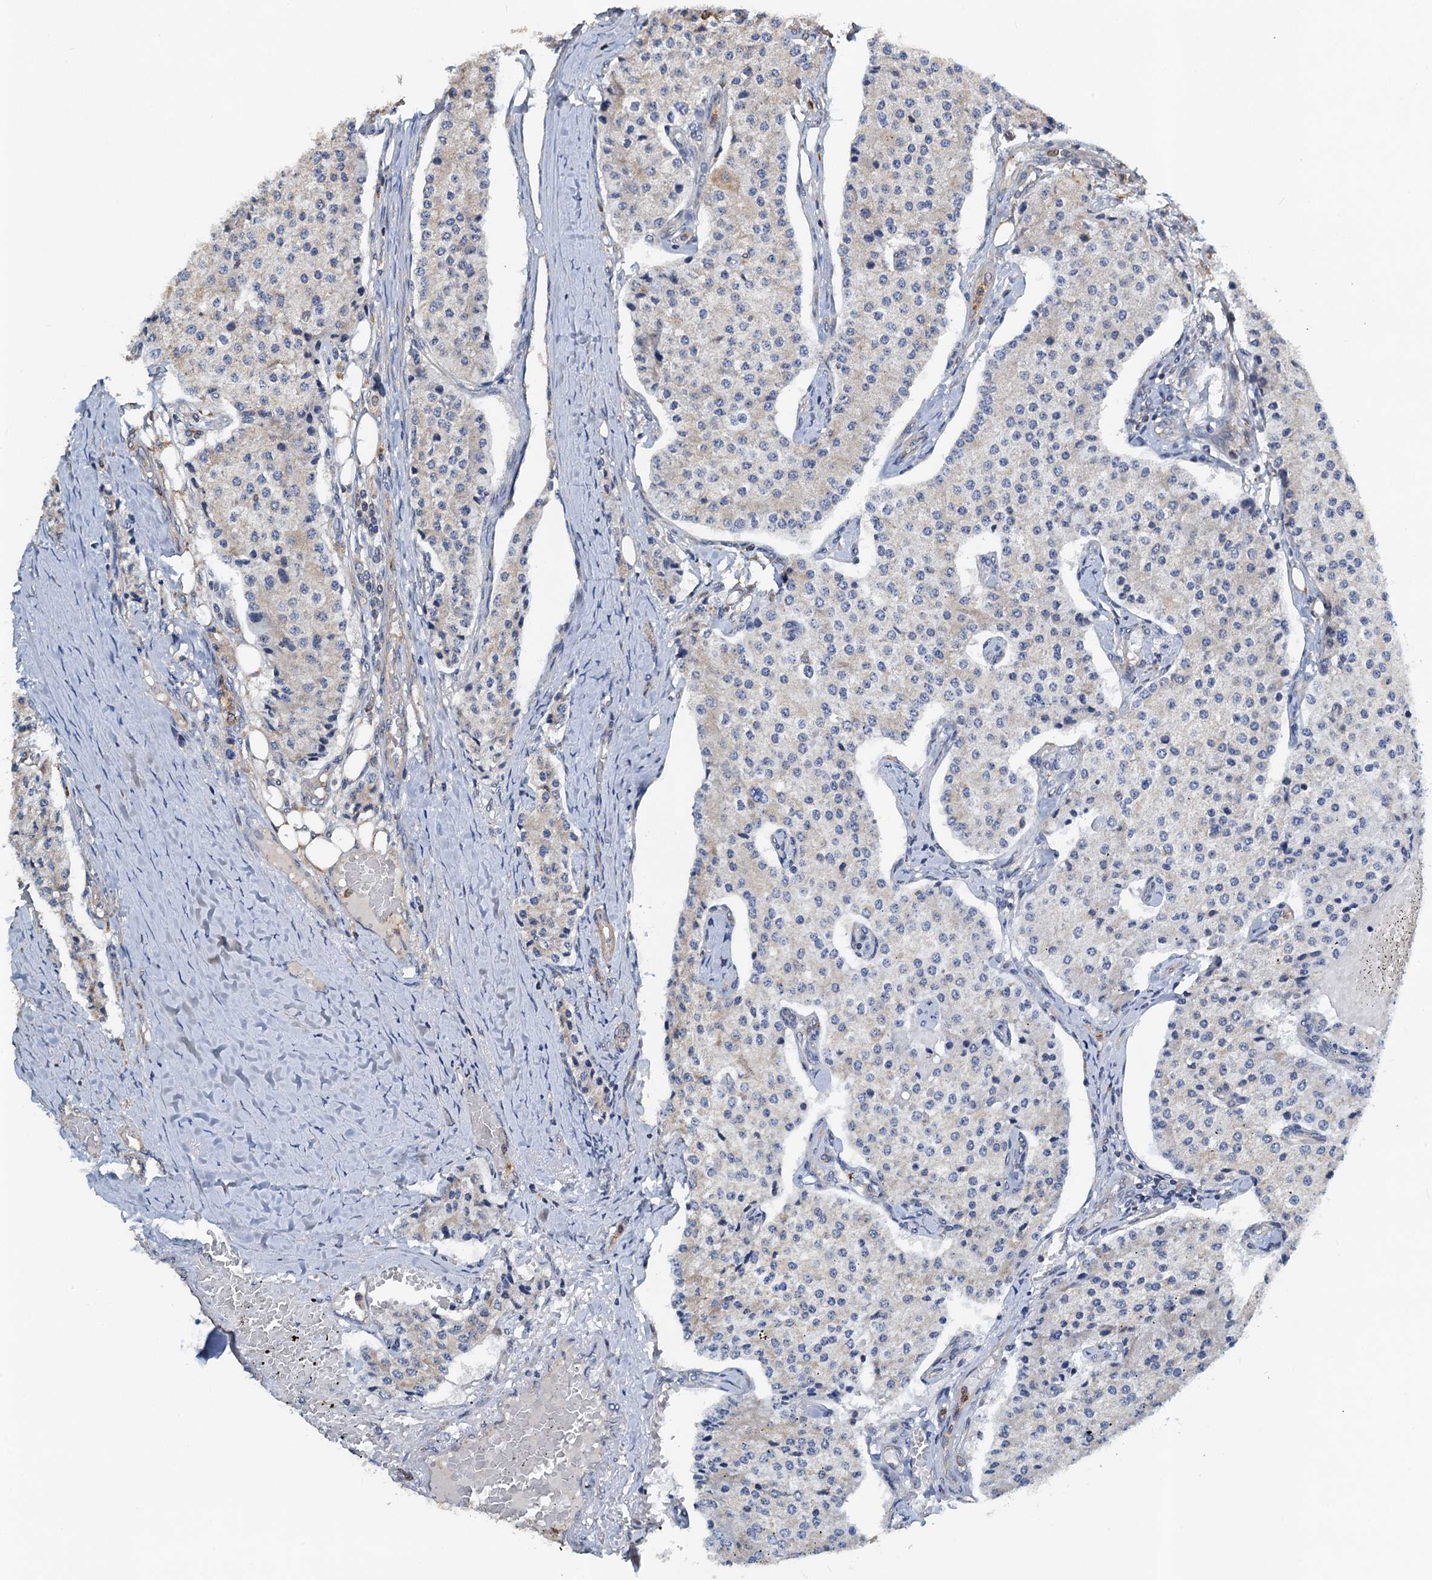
{"staining": {"intensity": "negative", "quantity": "none", "location": "none"}, "tissue": "carcinoid", "cell_type": "Tumor cells", "image_type": "cancer", "snomed": [{"axis": "morphology", "description": "Carcinoid, malignant, NOS"}, {"axis": "topography", "description": "Colon"}], "caption": "Protein analysis of carcinoid displays no significant positivity in tumor cells. (DAB IHC with hematoxylin counter stain).", "gene": "ZNF606", "patient": {"sex": "female", "age": 52}}